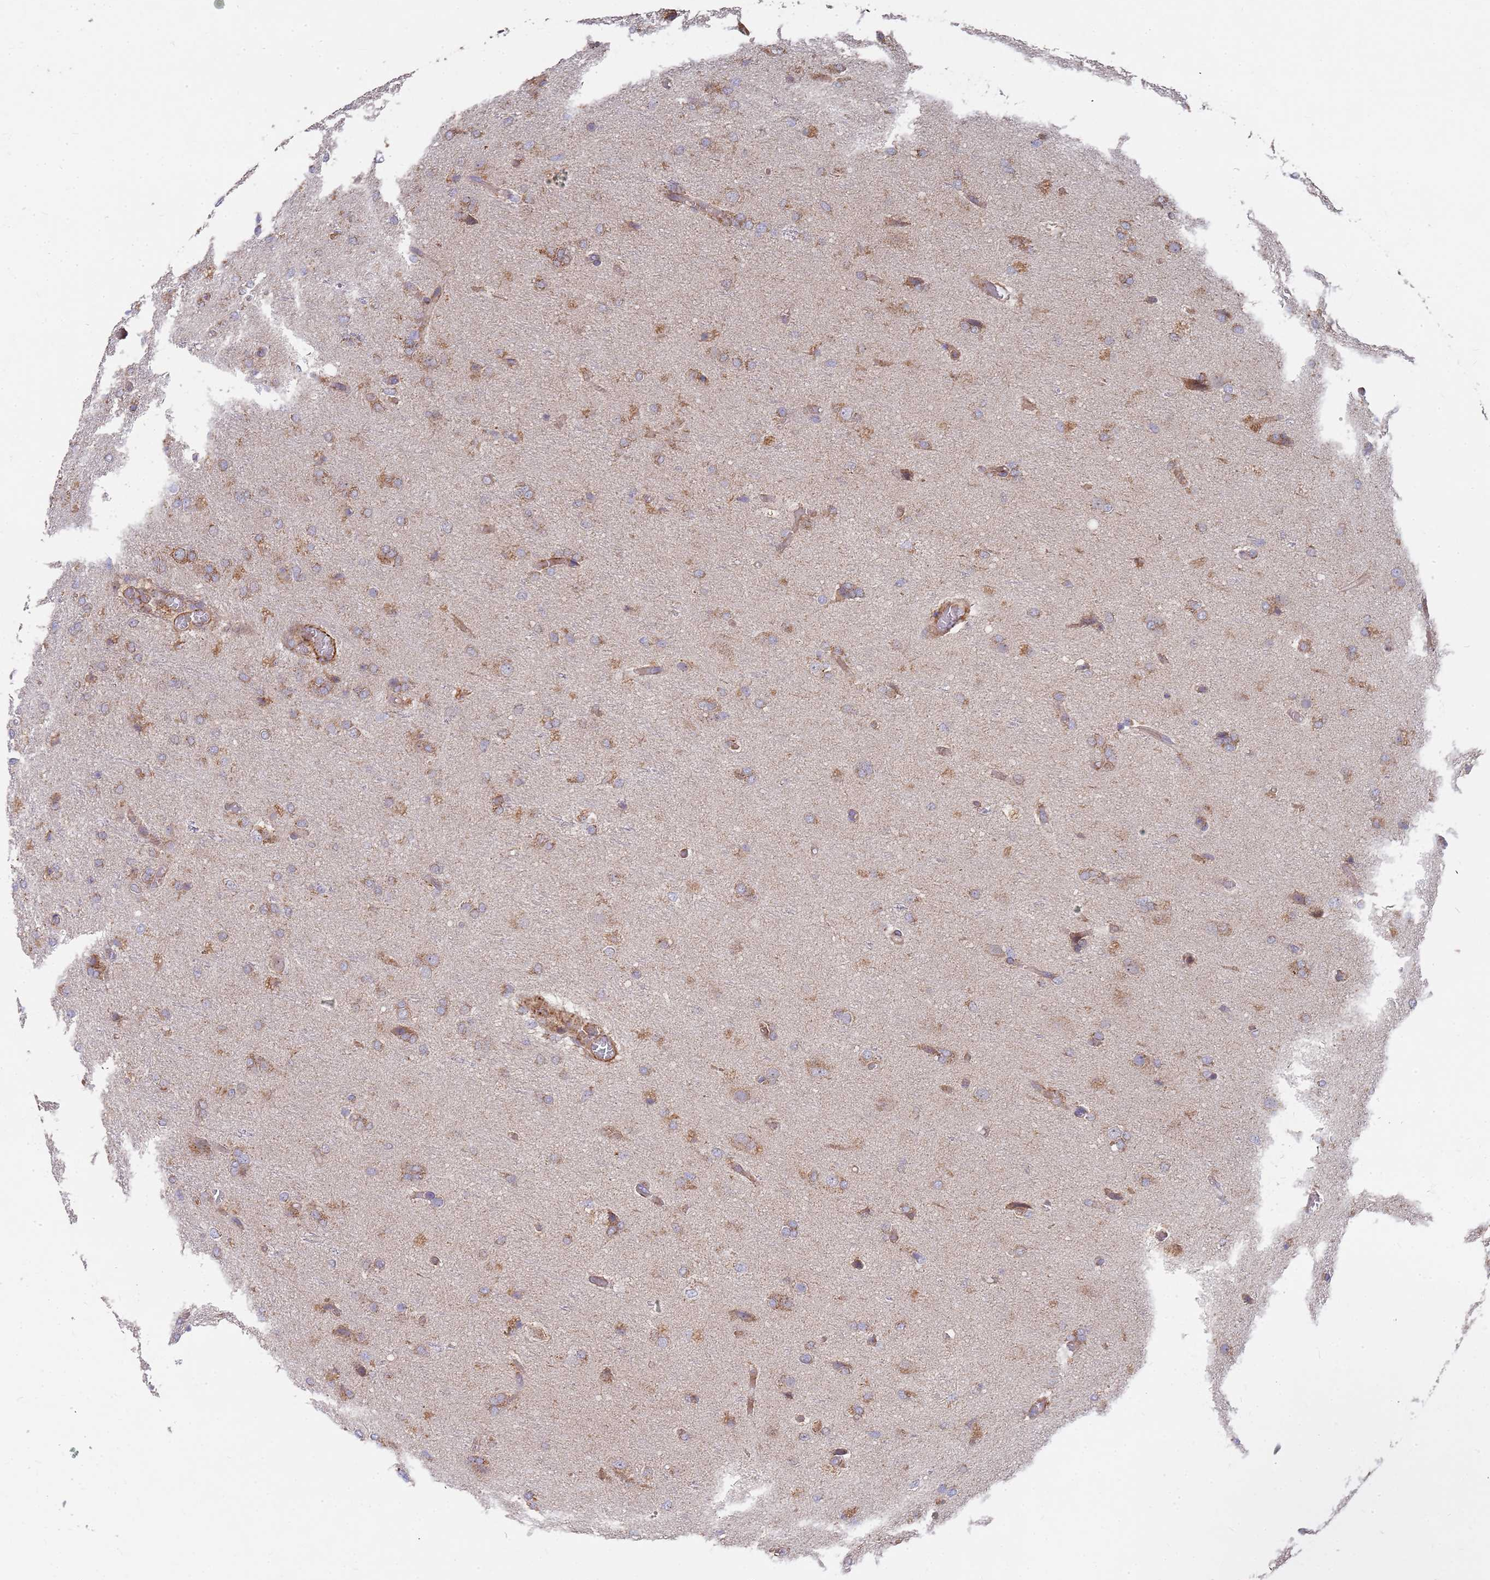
{"staining": {"intensity": "moderate", "quantity": "25%-75%", "location": "cytoplasmic/membranous"}, "tissue": "glioma", "cell_type": "Tumor cells", "image_type": "cancer", "snomed": [{"axis": "morphology", "description": "Glioma, malignant, High grade"}, {"axis": "topography", "description": "Brain"}], "caption": "Immunohistochemical staining of malignant glioma (high-grade) exhibits moderate cytoplasmic/membranous protein staining in about 25%-75% of tumor cells.", "gene": "WDFY3", "patient": {"sex": "female", "age": 74}}